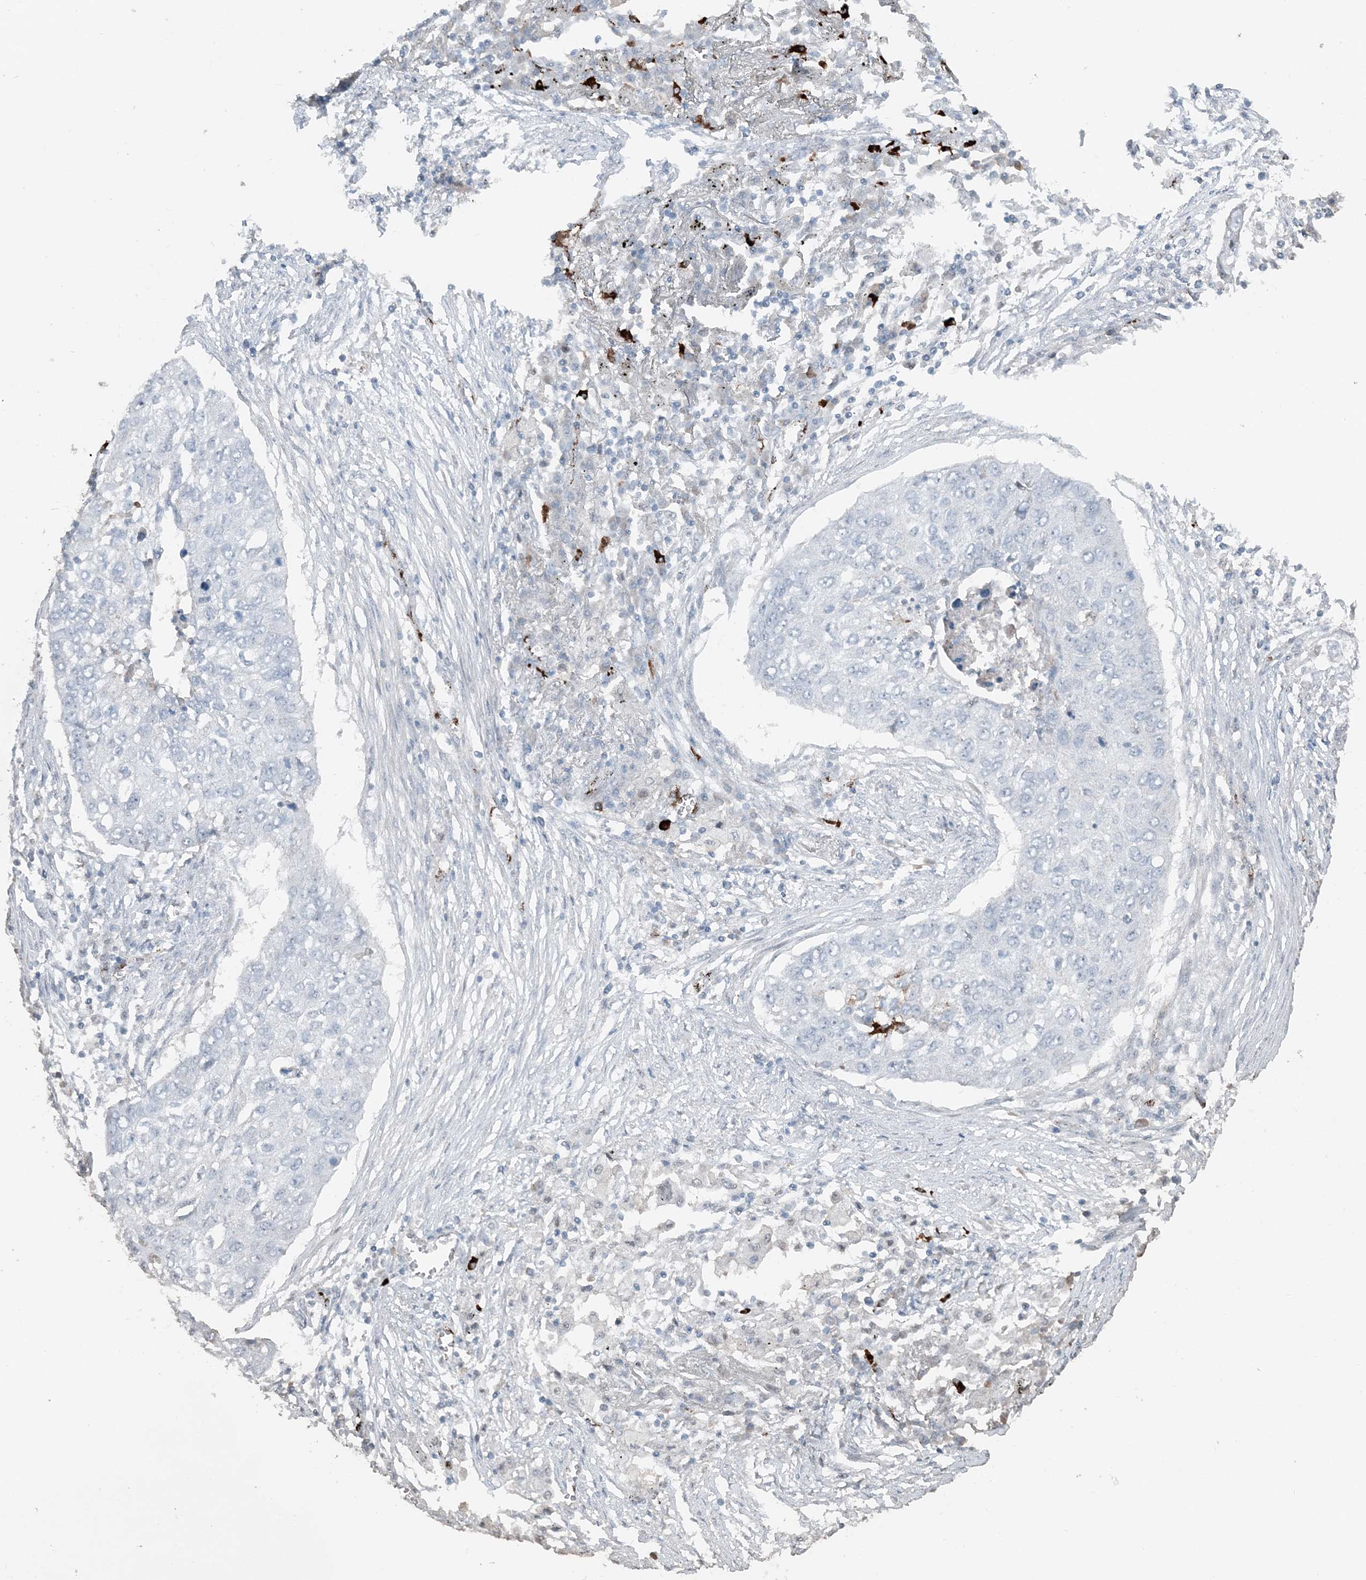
{"staining": {"intensity": "negative", "quantity": "none", "location": "none"}, "tissue": "lung cancer", "cell_type": "Tumor cells", "image_type": "cancer", "snomed": [{"axis": "morphology", "description": "Squamous cell carcinoma, NOS"}, {"axis": "topography", "description": "Lung"}], "caption": "The IHC histopathology image has no significant positivity in tumor cells of squamous cell carcinoma (lung) tissue.", "gene": "ELOVL7", "patient": {"sex": "female", "age": 63}}